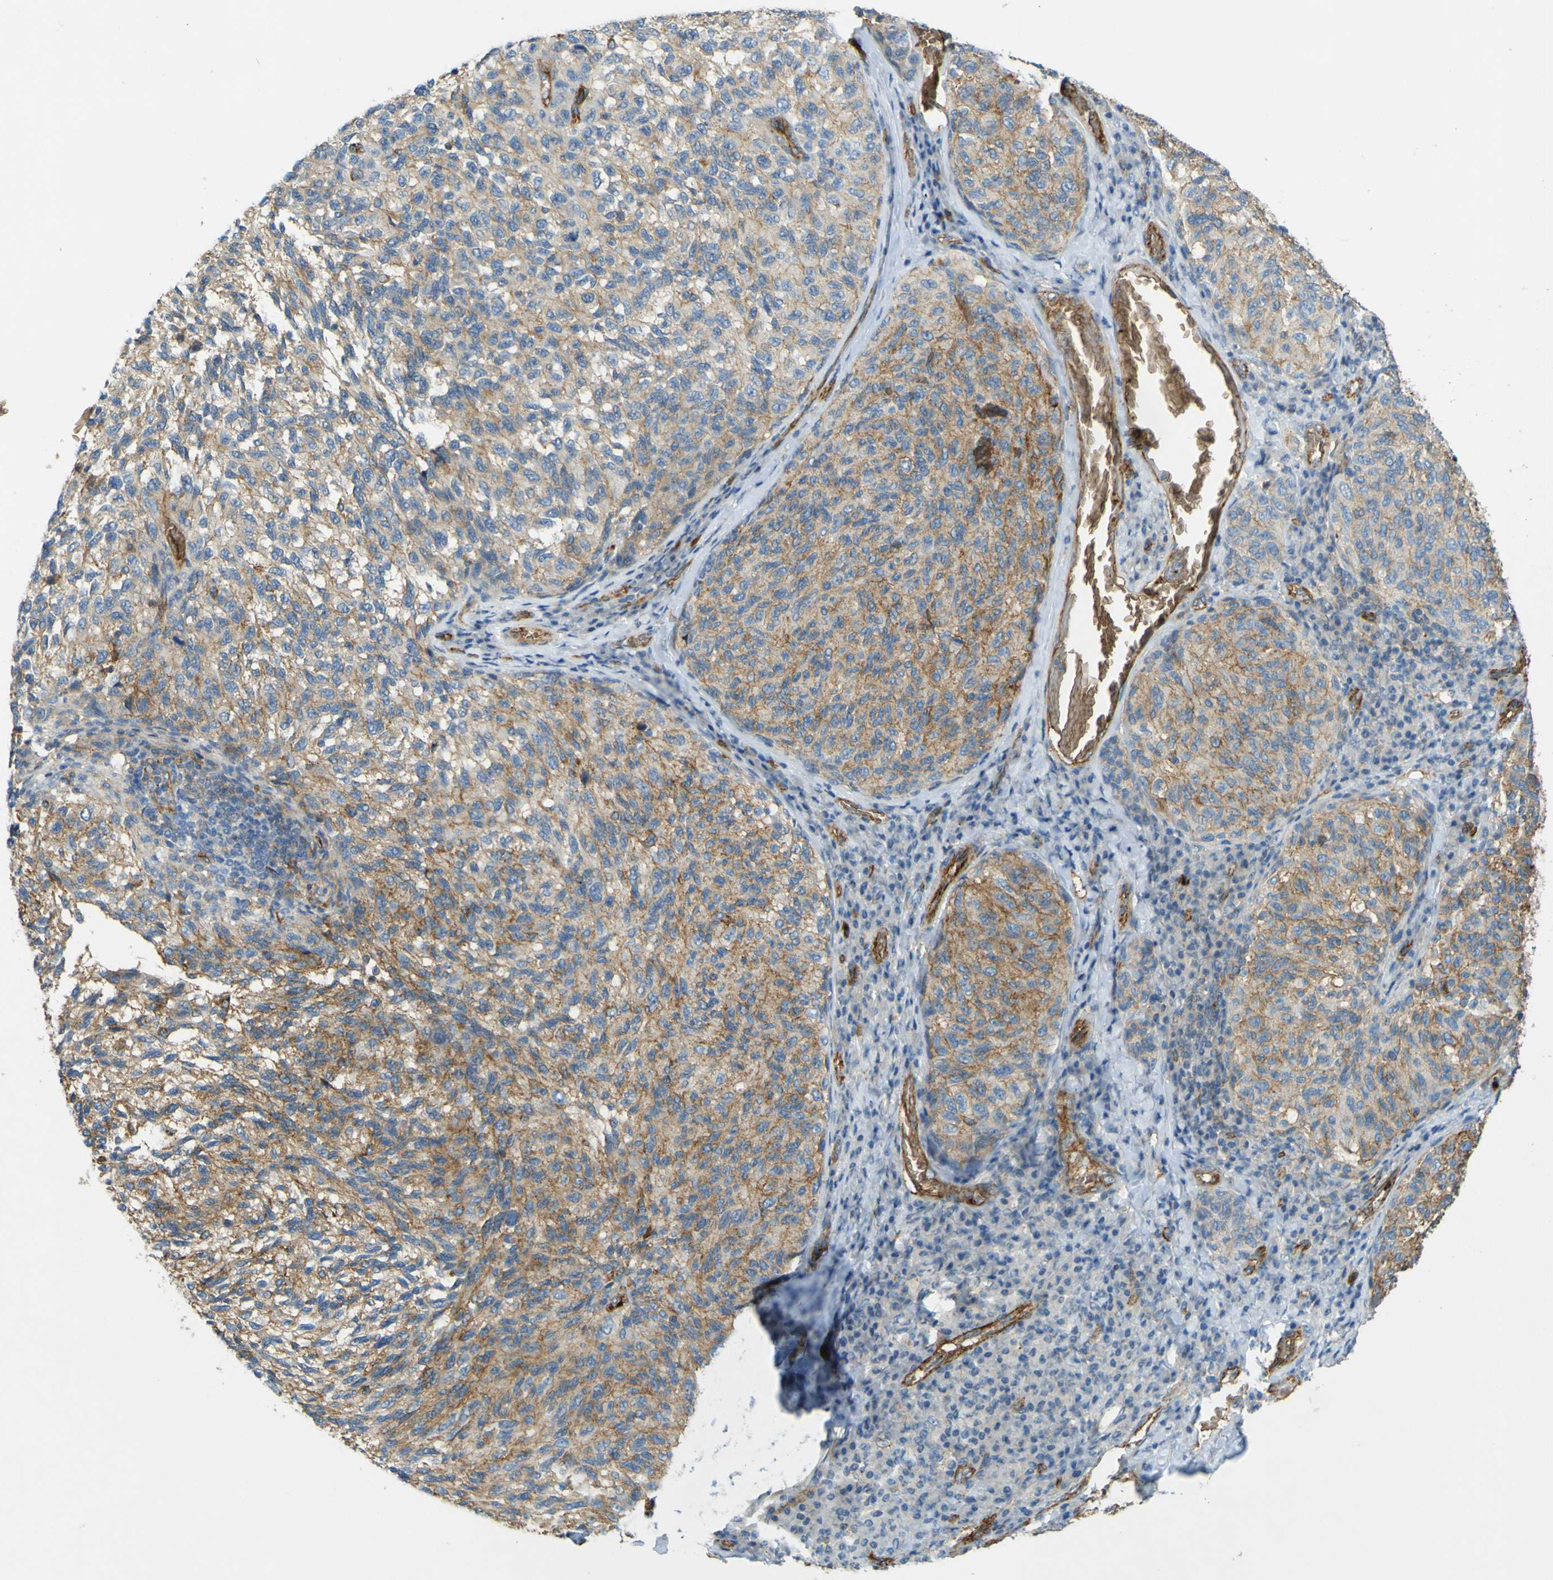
{"staining": {"intensity": "moderate", "quantity": "25%-75%", "location": "cytoplasmic/membranous"}, "tissue": "melanoma", "cell_type": "Tumor cells", "image_type": "cancer", "snomed": [{"axis": "morphology", "description": "Malignant melanoma, NOS"}, {"axis": "topography", "description": "Skin"}], "caption": "Immunohistochemical staining of melanoma exhibits medium levels of moderate cytoplasmic/membranous staining in approximately 25%-75% of tumor cells. (DAB IHC, brown staining for protein, blue staining for nuclei).", "gene": "PLXDC1", "patient": {"sex": "female", "age": 73}}